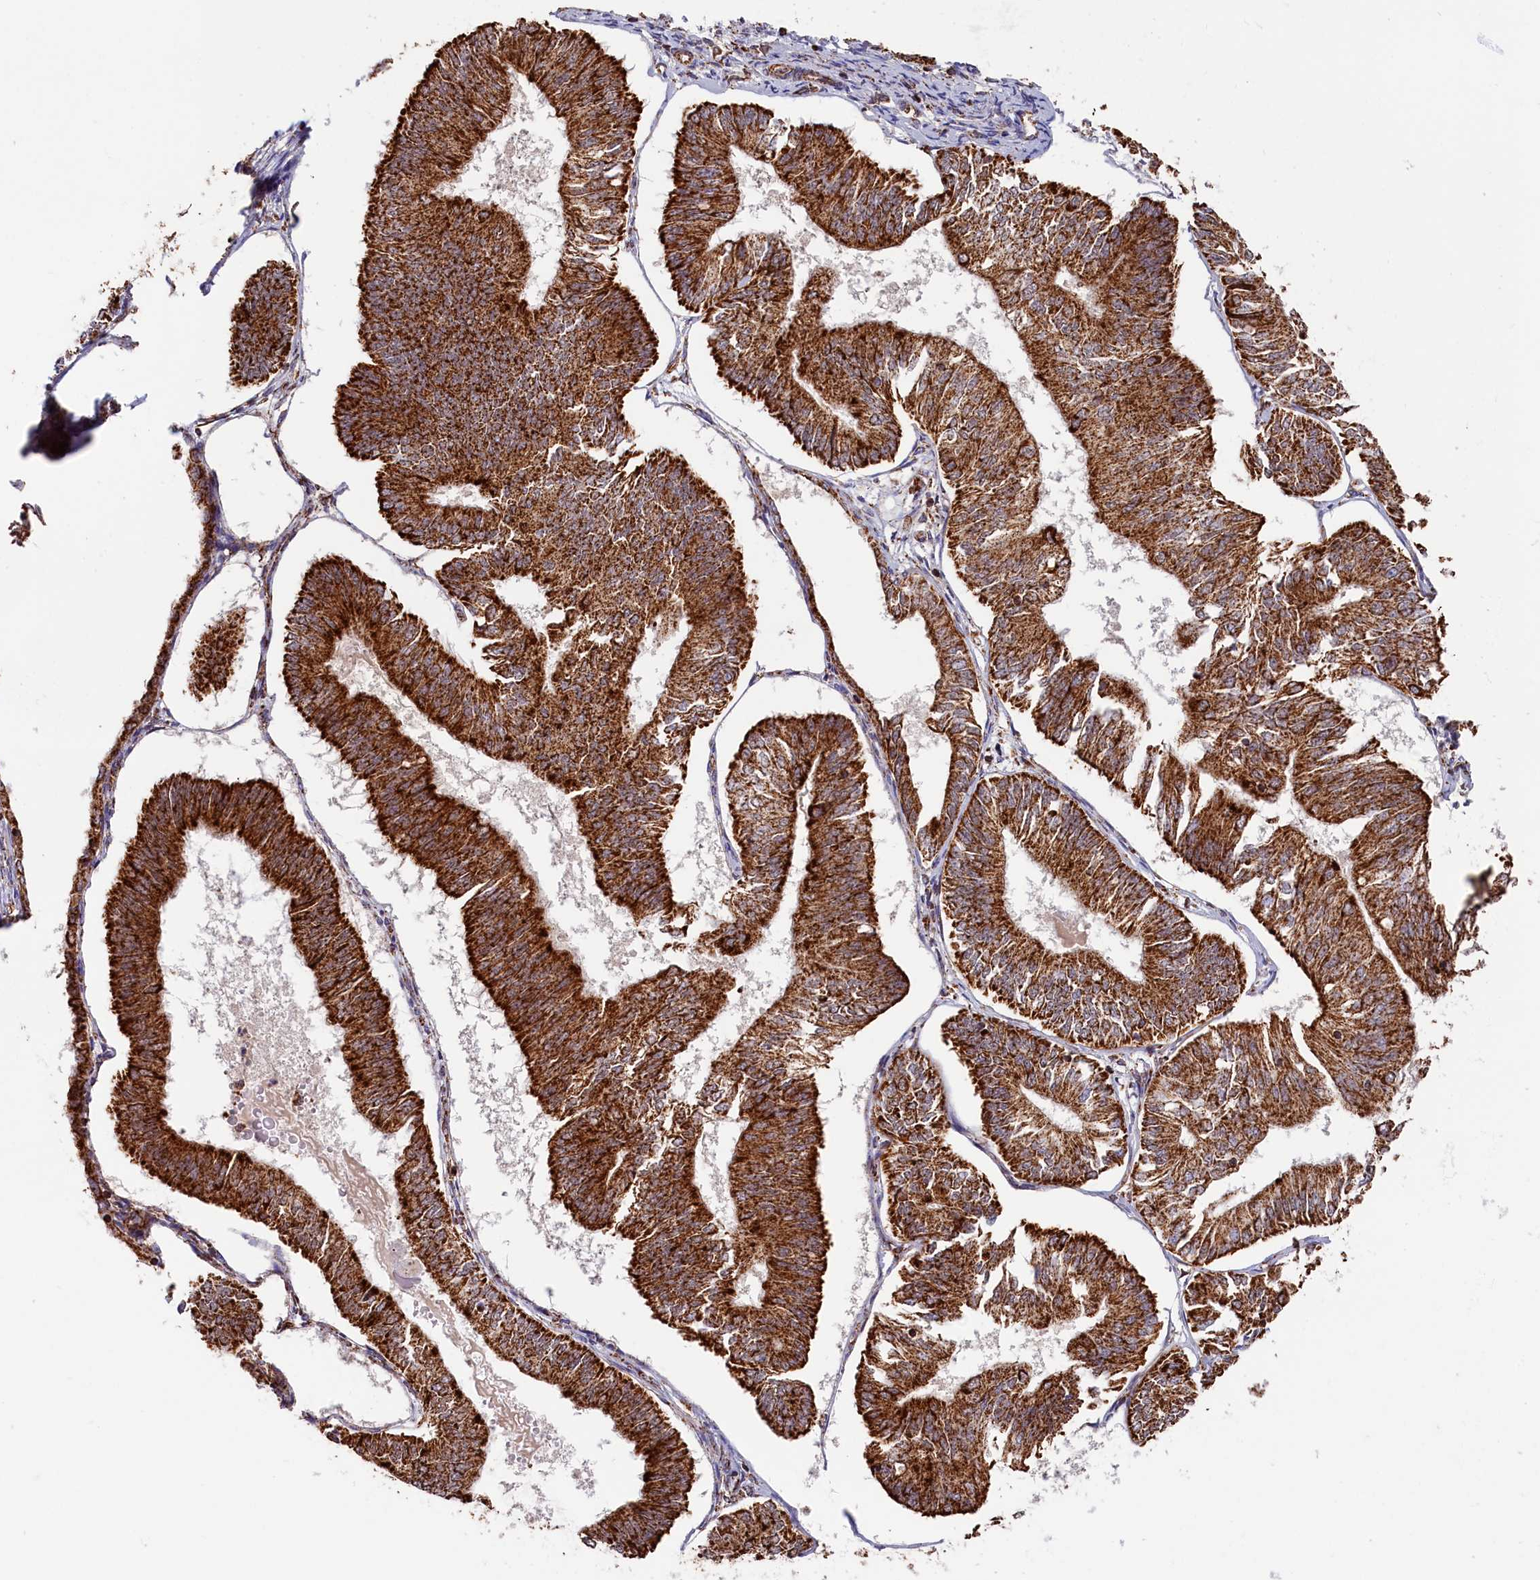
{"staining": {"intensity": "strong", "quantity": ">75%", "location": "cytoplasmic/membranous"}, "tissue": "endometrial cancer", "cell_type": "Tumor cells", "image_type": "cancer", "snomed": [{"axis": "morphology", "description": "Adenocarcinoma, NOS"}, {"axis": "topography", "description": "Endometrium"}], "caption": "Immunohistochemical staining of human endometrial cancer (adenocarcinoma) reveals high levels of strong cytoplasmic/membranous protein staining in approximately >75% of tumor cells. The staining is performed using DAB (3,3'-diaminobenzidine) brown chromogen to label protein expression. The nuclei are counter-stained blue using hematoxylin.", "gene": "MACROD1", "patient": {"sex": "female", "age": 58}}